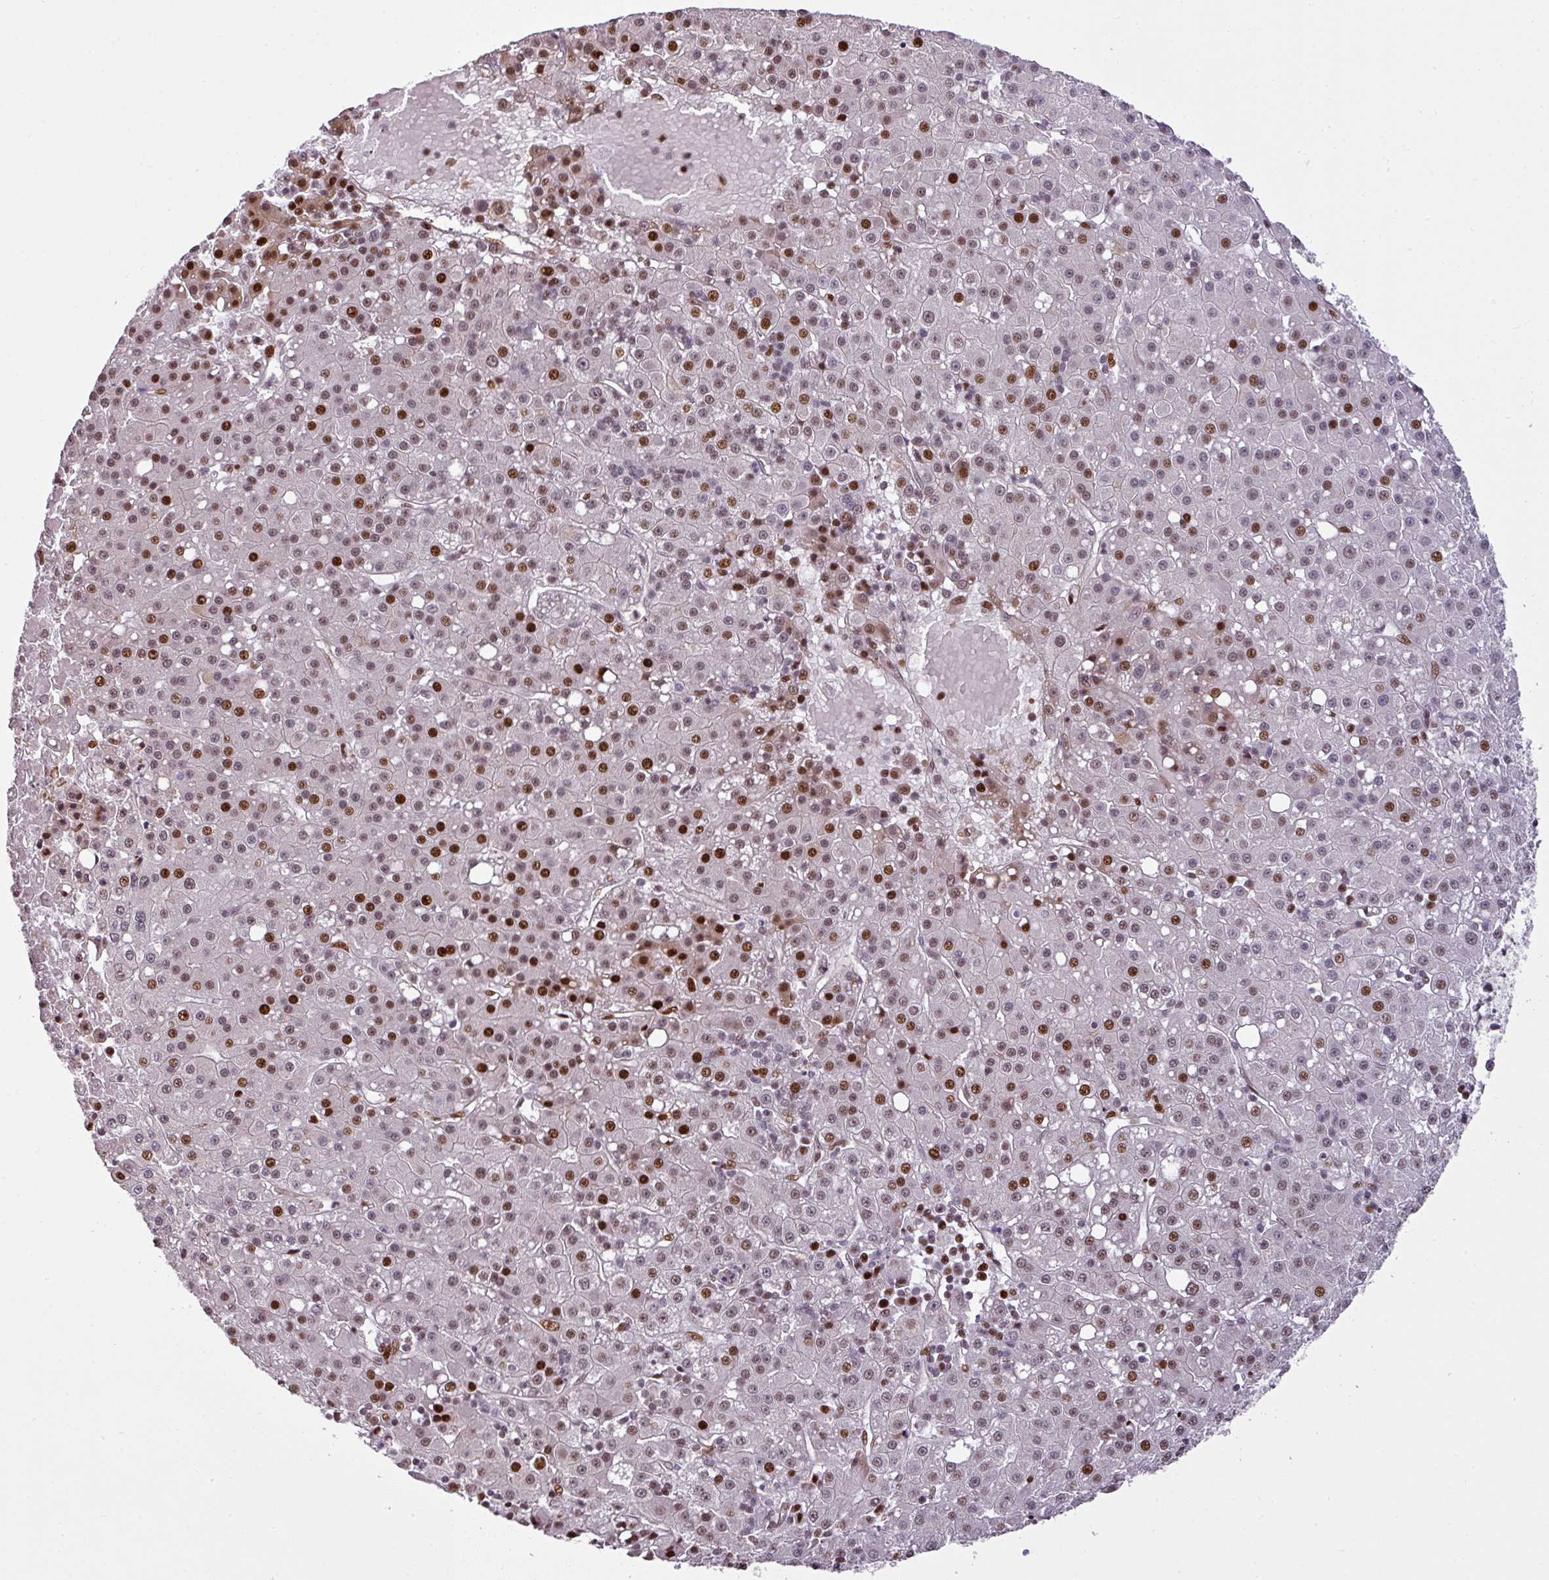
{"staining": {"intensity": "strong", "quantity": "25%-75%", "location": "nuclear"}, "tissue": "liver cancer", "cell_type": "Tumor cells", "image_type": "cancer", "snomed": [{"axis": "morphology", "description": "Carcinoma, Hepatocellular, NOS"}, {"axis": "topography", "description": "Liver"}], "caption": "Immunohistochemistry (DAB) staining of human hepatocellular carcinoma (liver) reveals strong nuclear protein staining in approximately 25%-75% of tumor cells.", "gene": "MYSM1", "patient": {"sex": "male", "age": 76}}